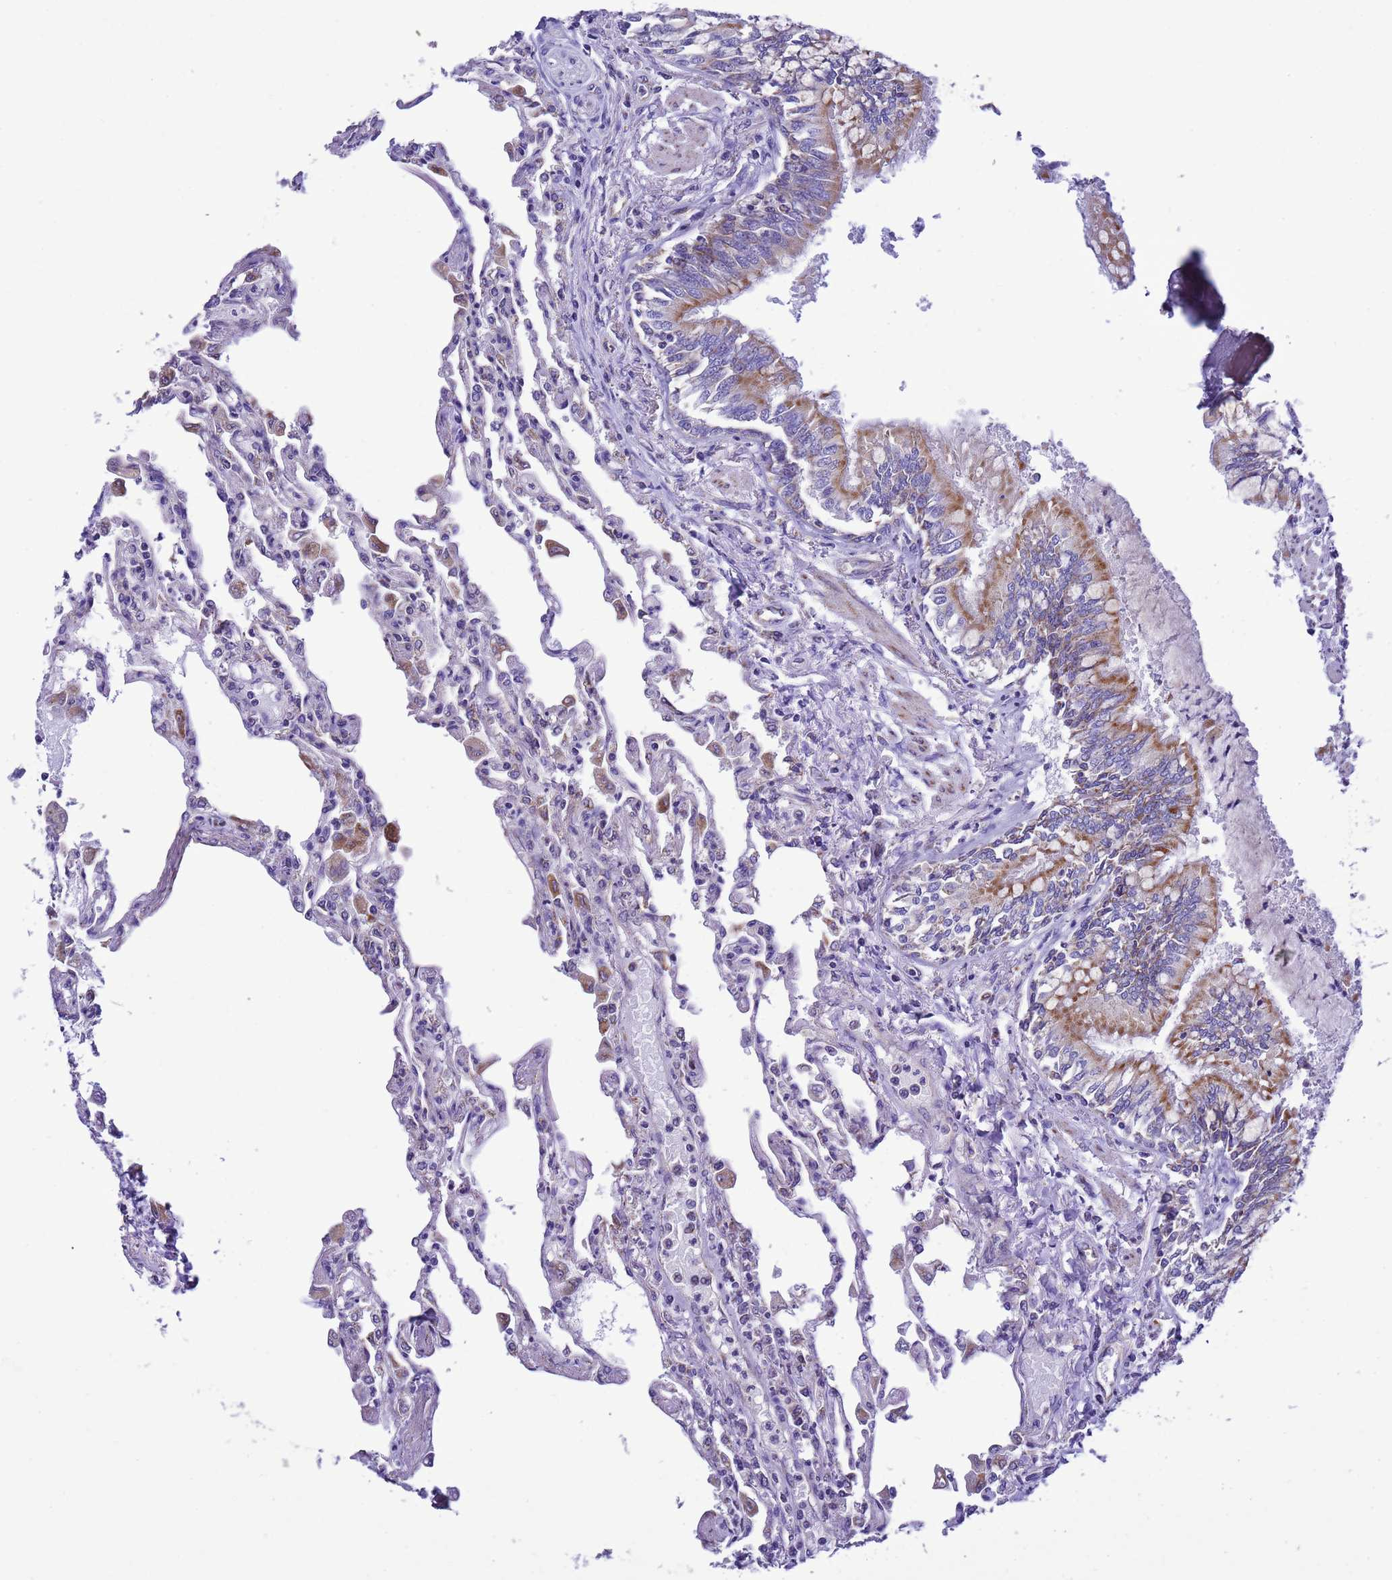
{"staining": {"intensity": "negative", "quantity": "none", "location": "none"}, "tissue": "lung", "cell_type": "Alveolar cells", "image_type": "normal", "snomed": [{"axis": "morphology", "description": "Normal tissue, NOS"}, {"axis": "topography", "description": "Bronchus"}, {"axis": "topography", "description": "Lung"}], "caption": "Immunohistochemistry (IHC) micrograph of normal lung: human lung stained with DAB (3,3'-diaminobenzidine) reveals no significant protein staining in alveolar cells.", "gene": "CCDC191", "patient": {"sex": "female", "age": 49}}